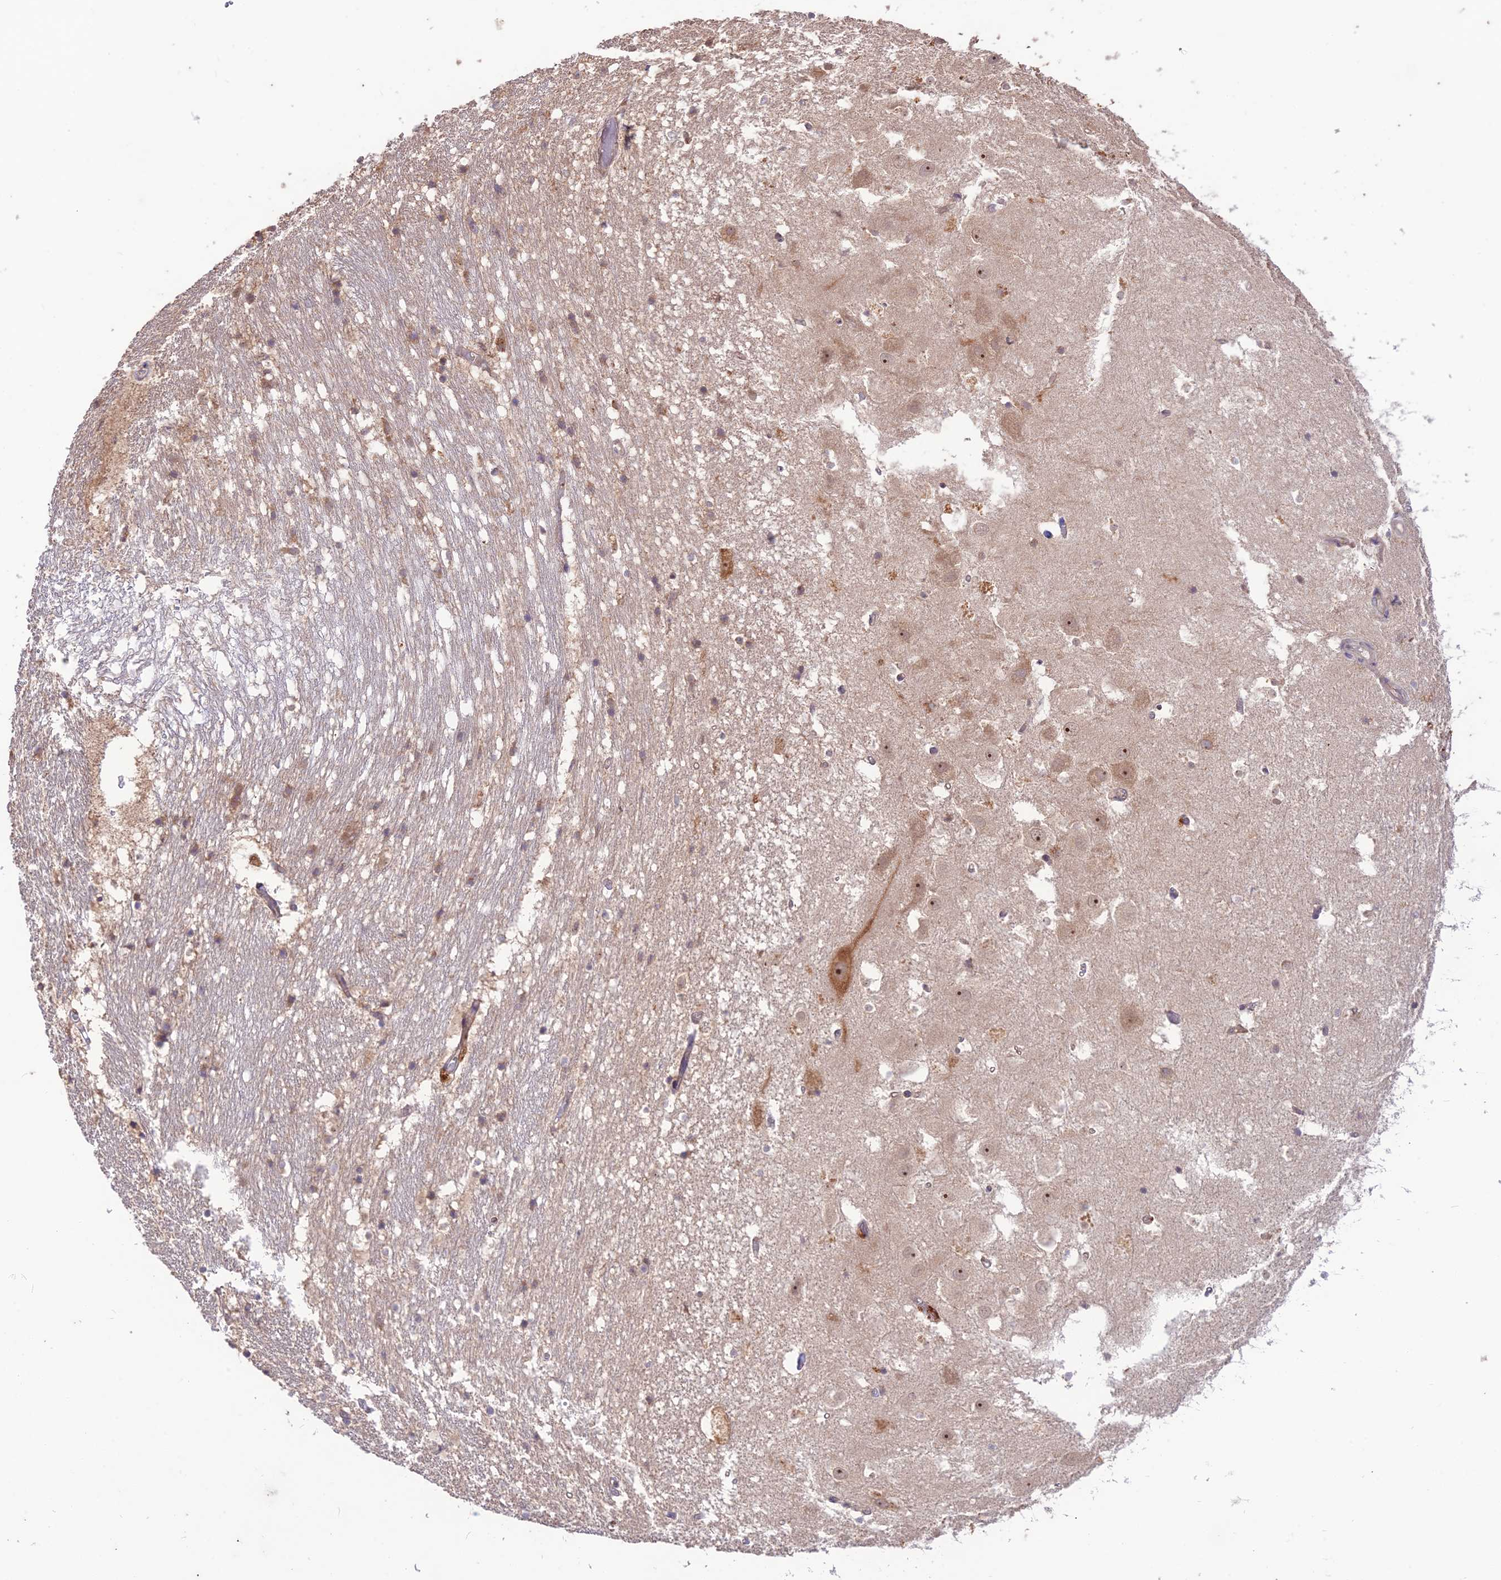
{"staining": {"intensity": "weak", "quantity": "25%-75%", "location": "cytoplasmic/membranous"}, "tissue": "hippocampus", "cell_type": "Glial cells", "image_type": "normal", "snomed": [{"axis": "morphology", "description": "Normal tissue, NOS"}, {"axis": "topography", "description": "Hippocampus"}], "caption": "Immunohistochemistry of benign hippocampus exhibits low levels of weak cytoplasmic/membranous expression in about 25%-75% of glial cells. Nuclei are stained in blue.", "gene": "TMEM259", "patient": {"sex": "female", "age": 52}}